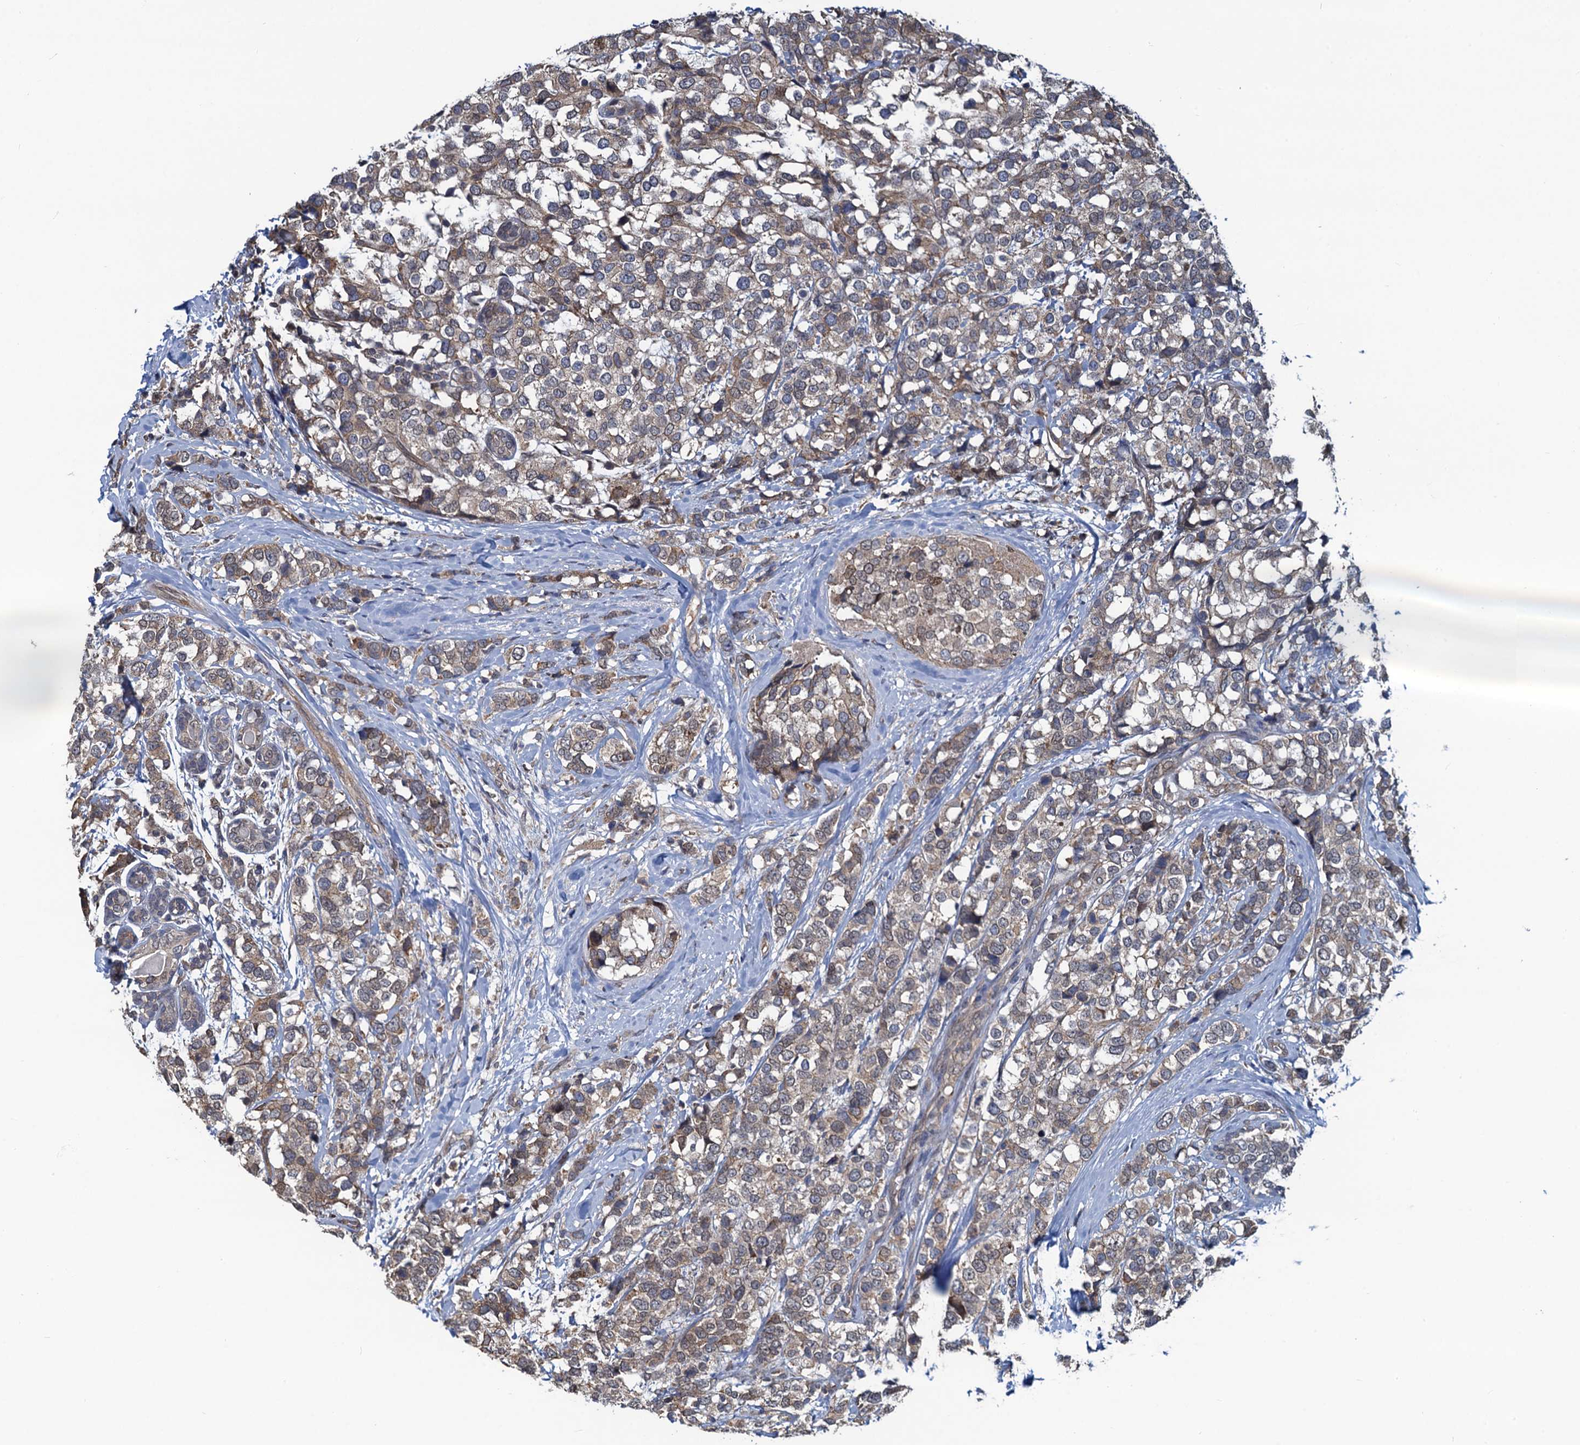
{"staining": {"intensity": "weak", "quantity": ">75%", "location": "cytoplasmic/membranous"}, "tissue": "breast cancer", "cell_type": "Tumor cells", "image_type": "cancer", "snomed": [{"axis": "morphology", "description": "Lobular carcinoma"}, {"axis": "topography", "description": "Breast"}], "caption": "Tumor cells display low levels of weak cytoplasmic/membranous expression in approximately >75% of cells in human breast cancer. The staining is performed using DAB brown chromogen to label protein expression. The nuclei are counter-stained blue using hematoxylin.", "gene": "RNF125", "patient": {"sex": "female", "age": 59}}